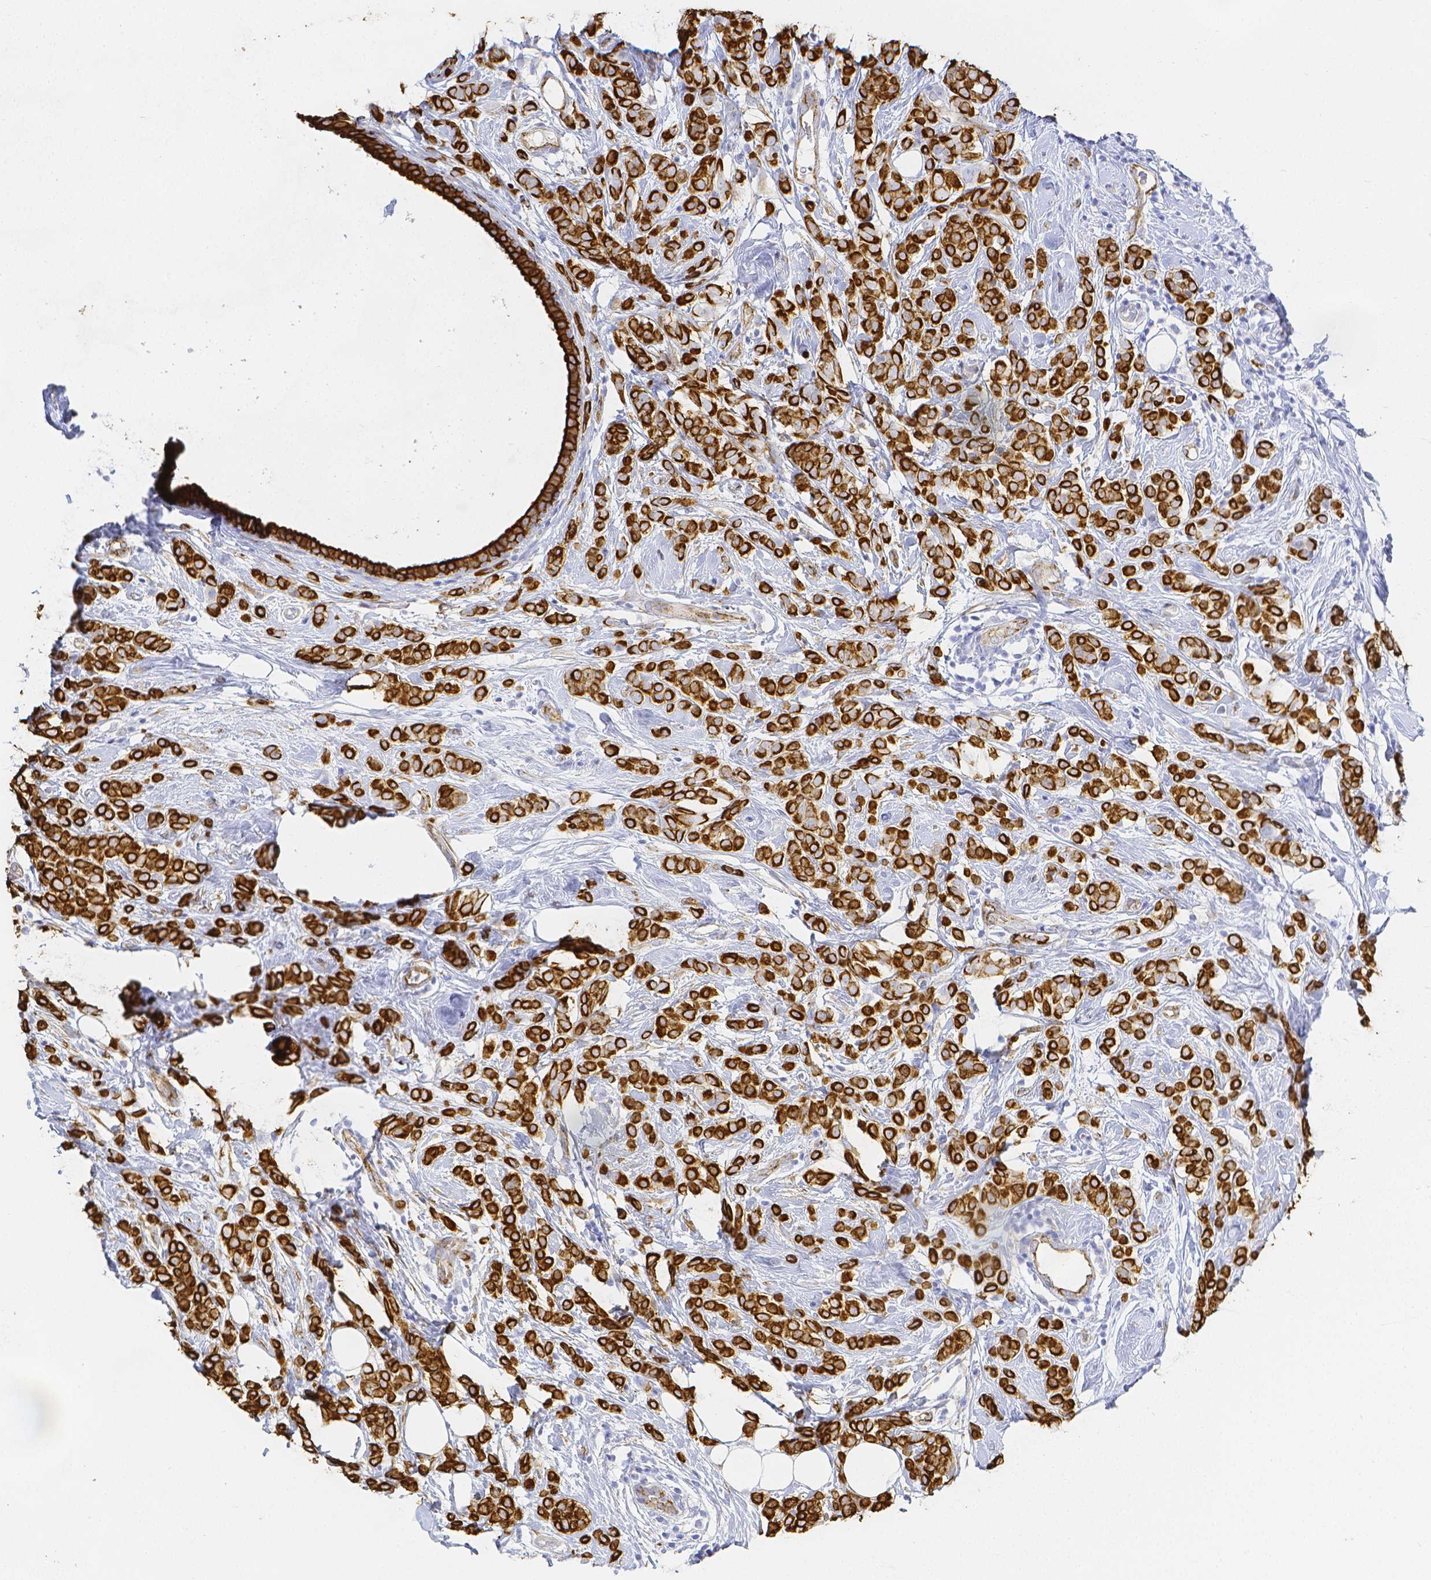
{"staining": {"intensity": "strong", "quantity": ">75%", "location": "cytoplasmic/membranous"}, "tissue": "breast cancer", "cell_type": "Tumor cells", "image_type": "cancer", "snomed": [{"axis": "morphology", "description": "Lobular carcinoma"}, {"axis": "topography", "description": "Breast"}], "caption": "Immunohistochemical staining of human breast lobular carcinoma reveals high levels of strong cytoplasmic/membranous staining in approximately >75% of tumor cells.", "gene": "SMURF1", "patient": {"sex": "female", "age": 49}}